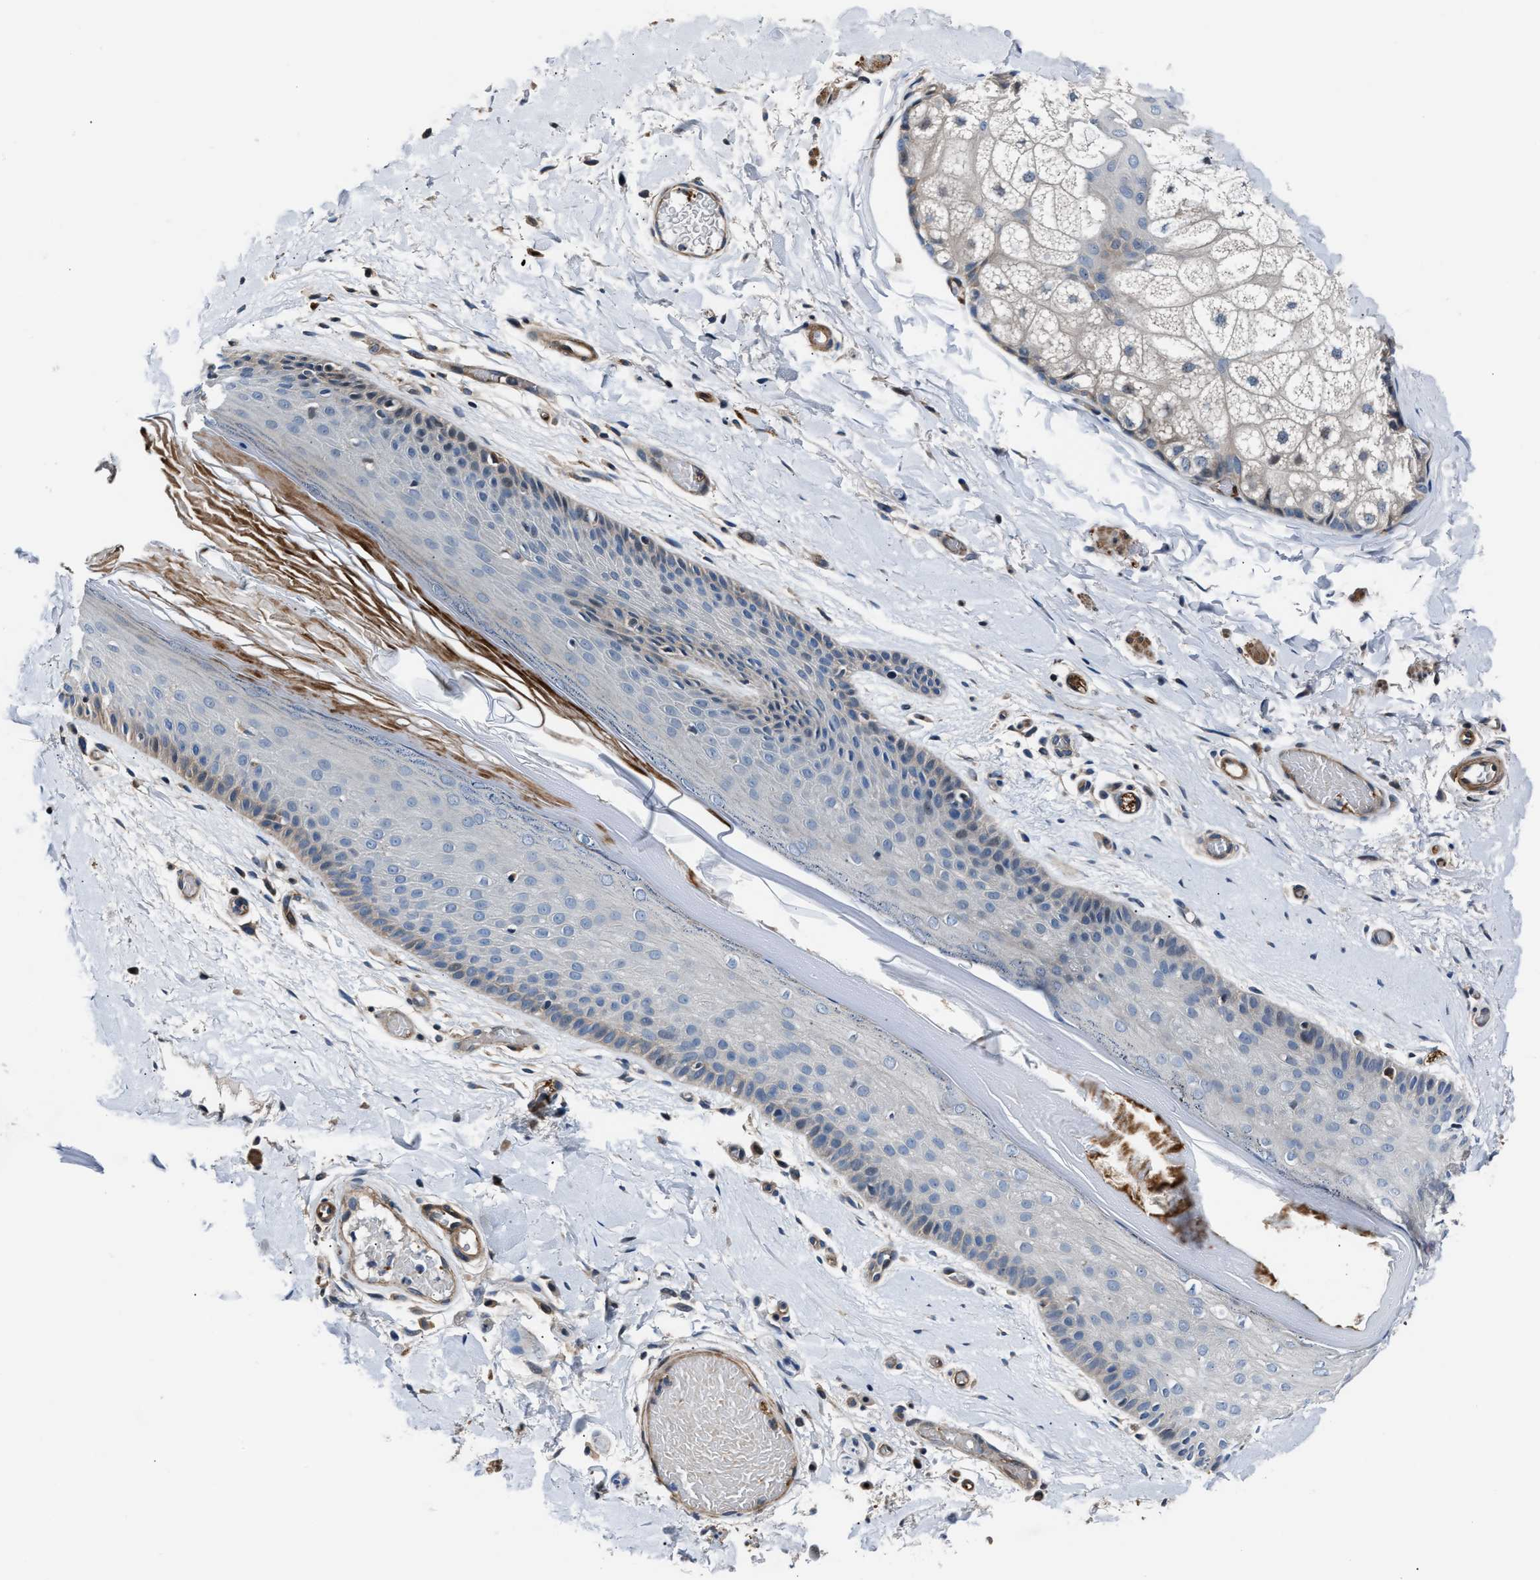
{"staining": {"intensity": "negative", "quantity": "none", "location": "none"}, "tissue": "skin", "cell_type": "Epidermal cells", "image_type": "normal", "snomed": [{"axis": "morphology", "description": "Normal tissue, NOS"}, {"axis": "topography", "description": "Vulva"}], "caption": "Immunohistochemistry (IHC) of unremarkable human skin reveals no expression in epidermal cells. (Stains: DAB (3,3'-diaminobenzidine) IHC with hematoxylin counter stain, Microscopy: brightfield microscopy at high magnification).", "gene": "MPDZ", "patient": {"sex": "female", "age": 73}}